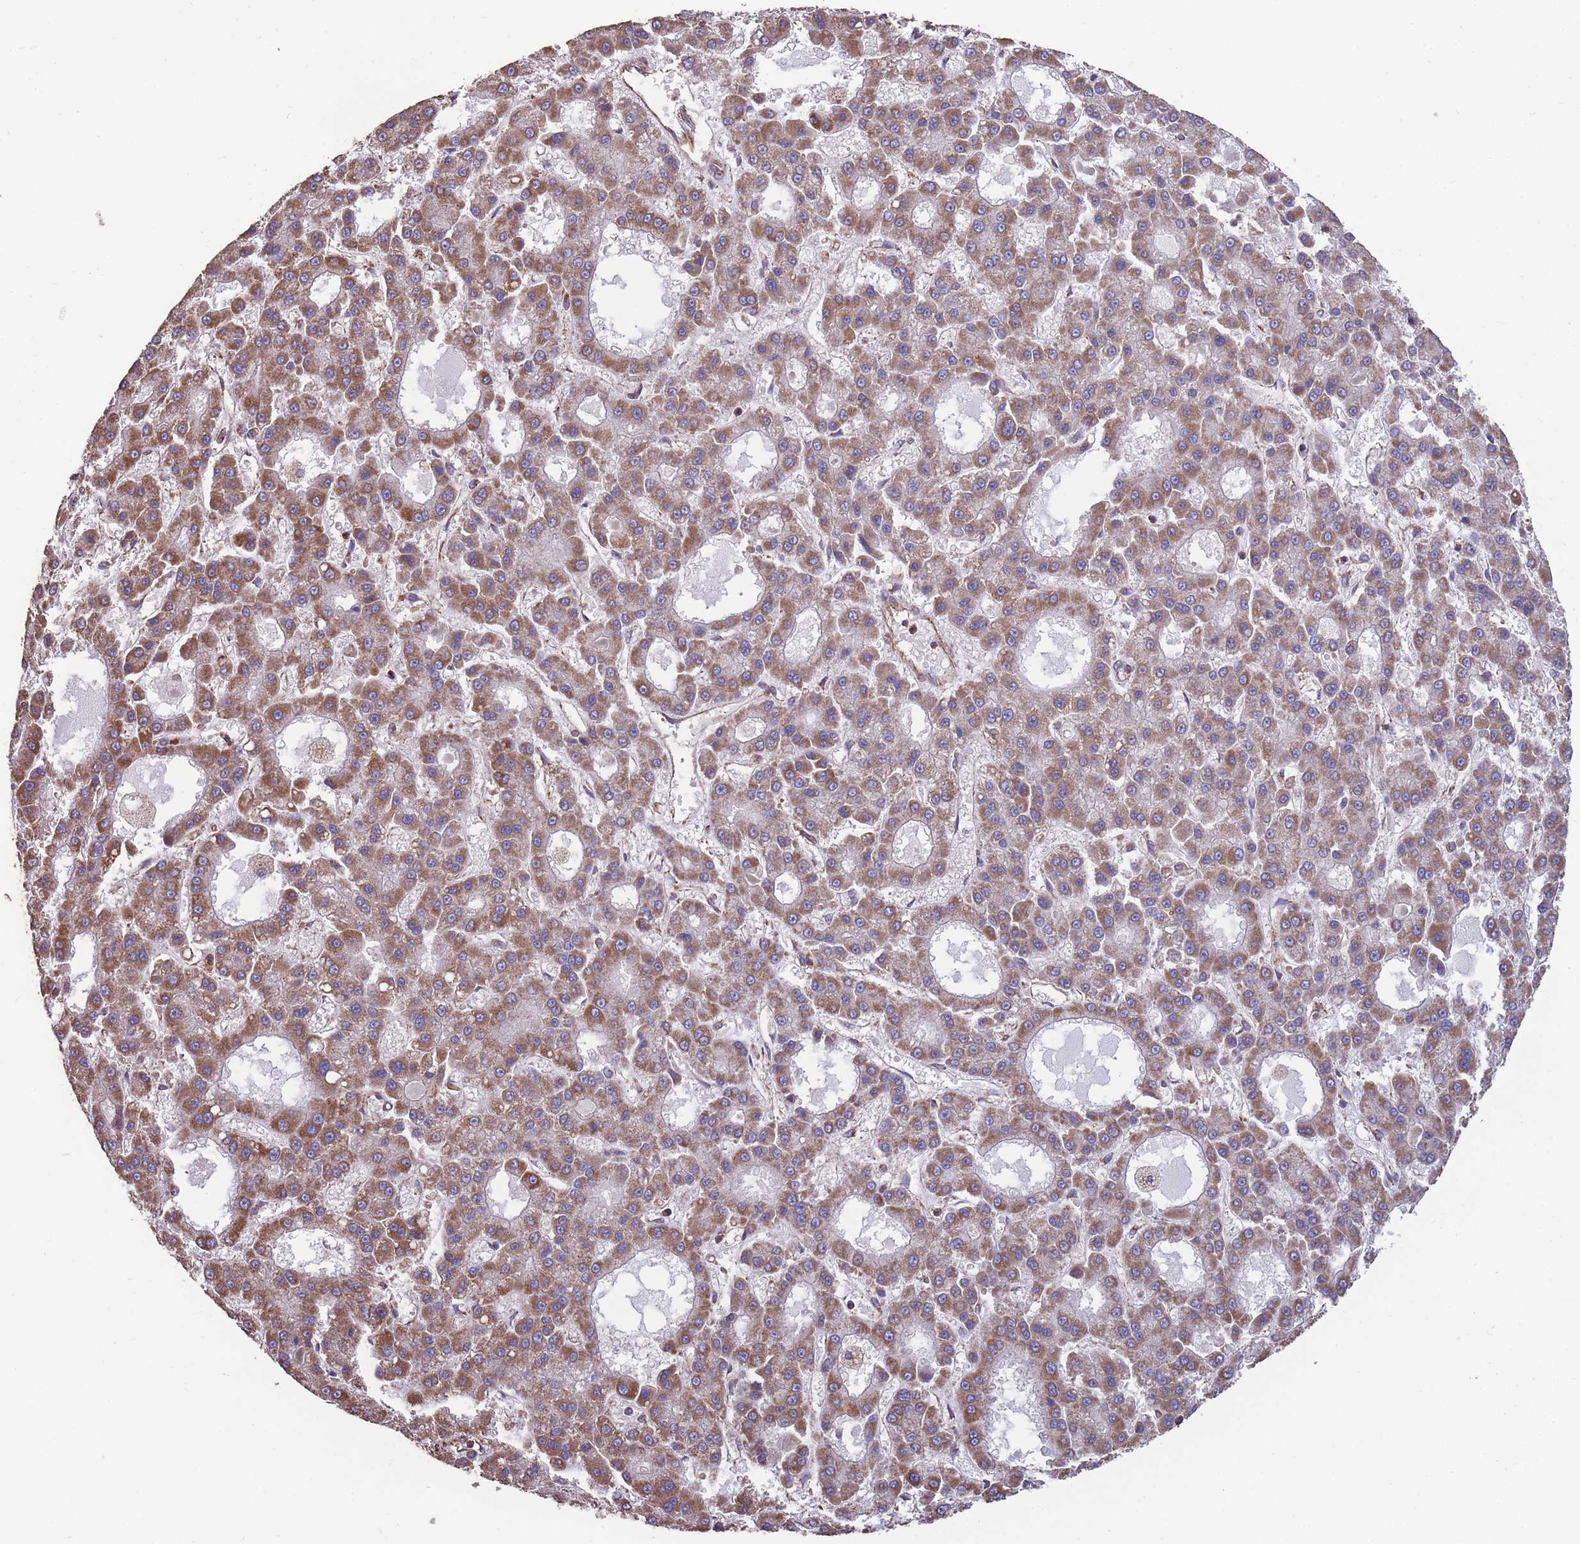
{"staining": {"intensity": "moderate", "quantity": ">75%", "location": "cytoplasmic/membranous"}, "tissue": "liver cancer", "cell_type": "Tumor cells", "image_type": "cancer", "snomed": [{"axis": "morphology", "description": "Carcinoma, Hepatocellular, NOS"}, {"axis": "topography", "description": "Liver"}], "caption": "Liver hepatocellular carcinoma stained with DAB (3,3'-diaminobenzidine) immunohistochemistry (IHC) demonstrates medium levels of moderate cytoplasmic/membranous expression in about >75% of tumor cells.", "gene": "NUDT21", "patient": {"sex": "male", "age": 70}}